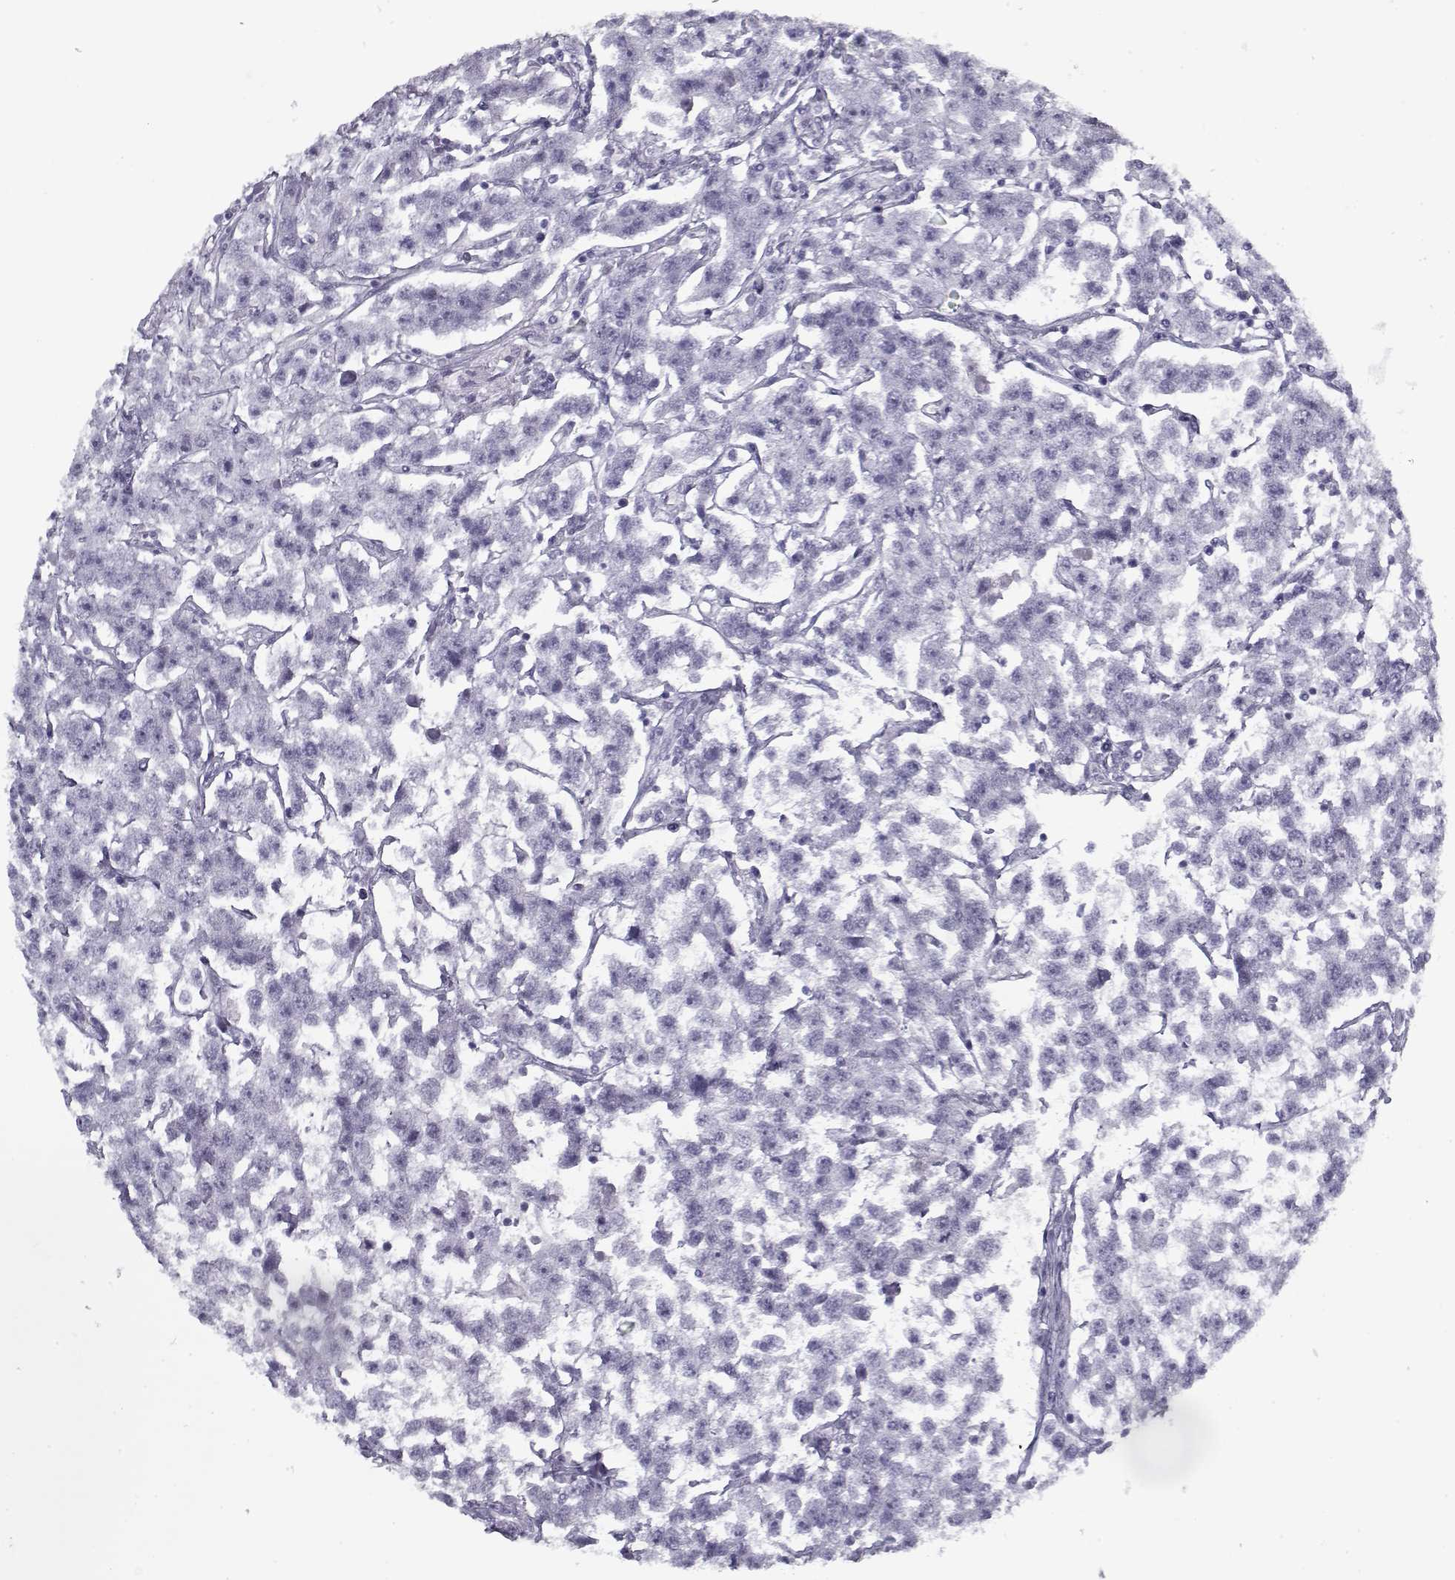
{"staining": {"intensity": "negative", "quantity": "none", "location": "none"}, "tissue": "testis cancer", "cell_type": "Tumor cells", "image_type": "cancer", "snomed": [{"axis": "morphology", "description": "Seminoma, NOS"}, {"axis": "topography", "description": "Testis"}], "caption": "High power microscopy micrograph of an immunohistochemistry image of testis seminoma, revealing no significant expression in tumor cells.", "gene": "RNF32", "patient": {"sex": "male", "age": 59}}